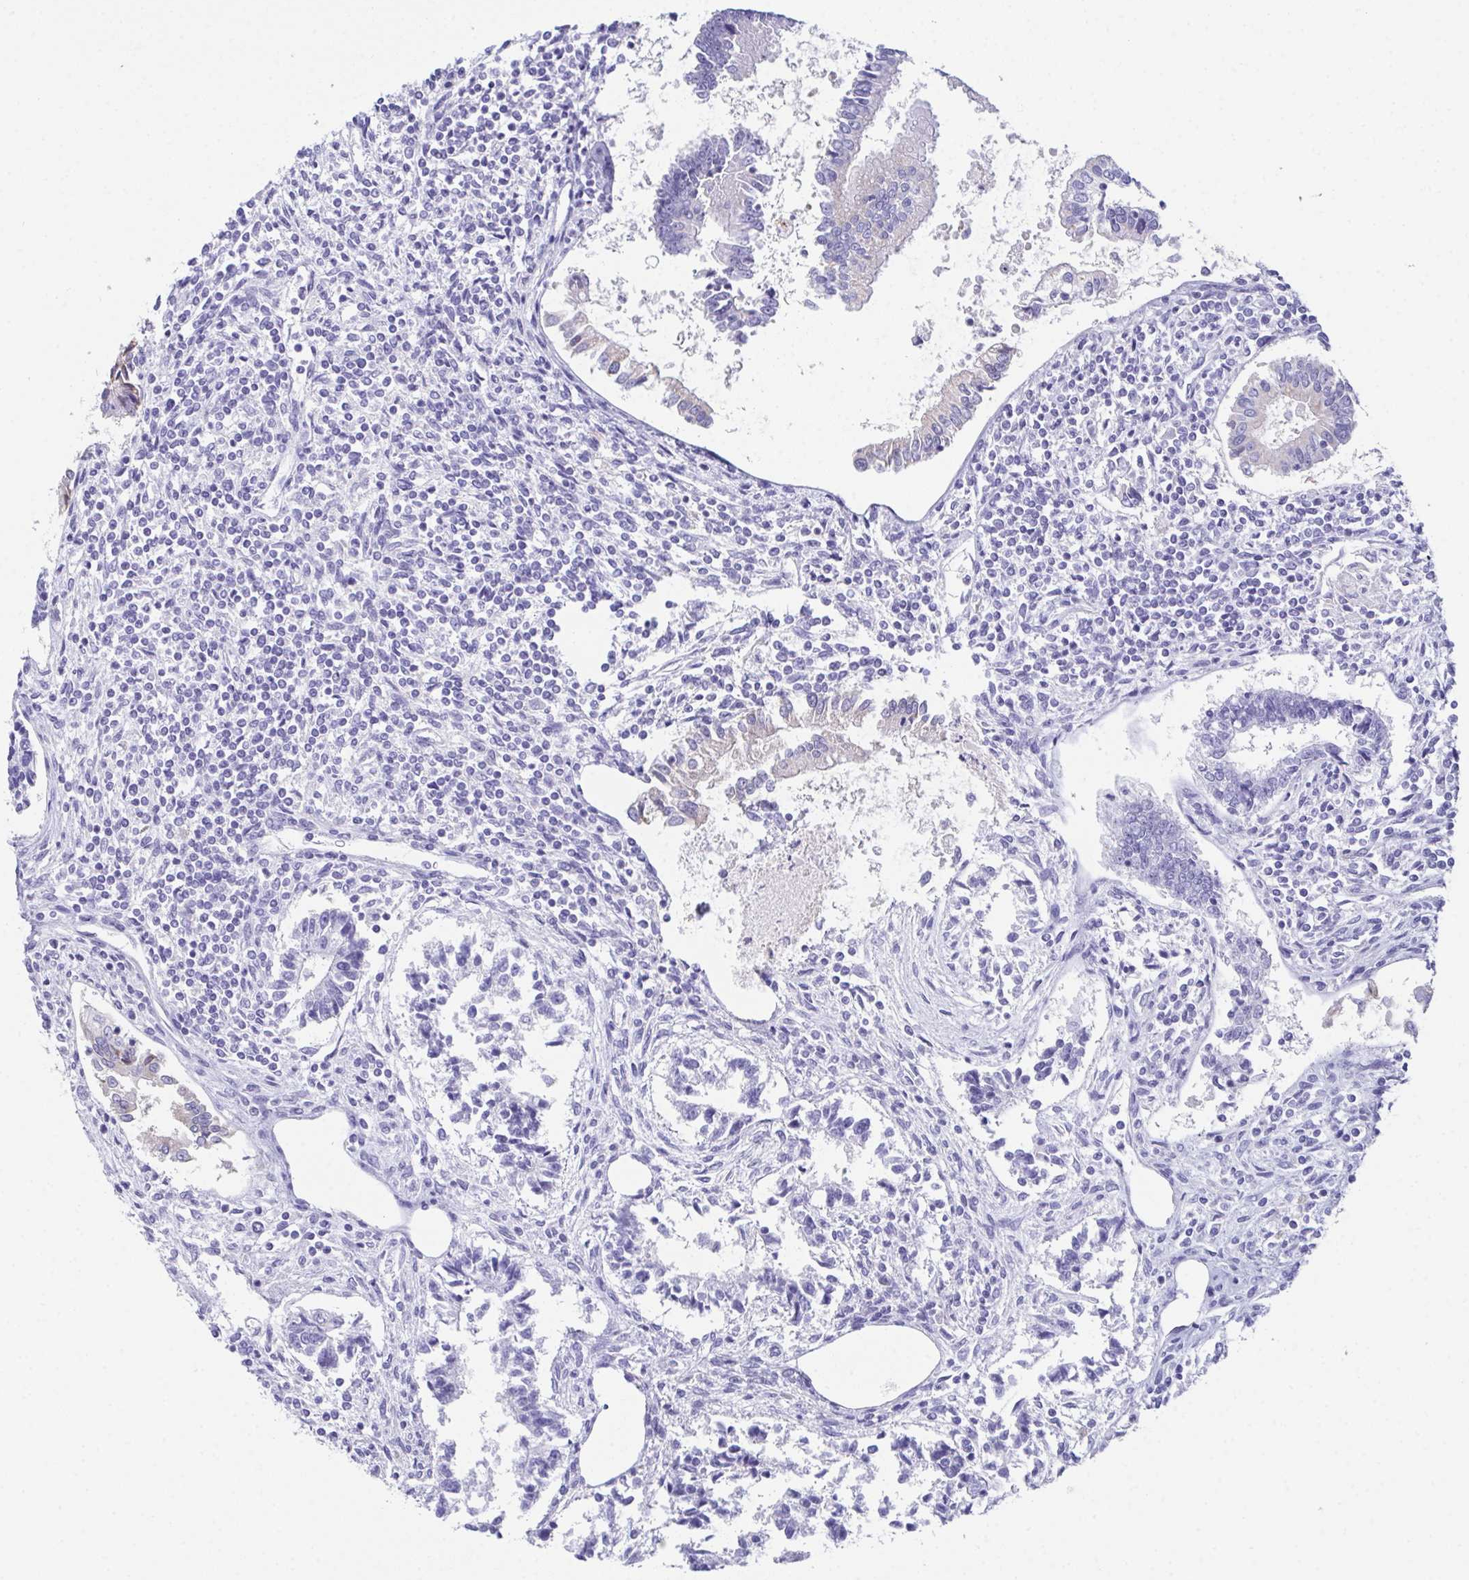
{"staining": {"intensity": "negative", "quantity": "none", "location": "none"}, "tissue": "testis cancer", "cell_type": "Tumor cells", "image_type": "cancer", "snomed": [{"axis": "morphology", "description": "Carcinoma, Embryonal, NOS"}, {"axis": "topography", "description": "Testis"}], "caption": "DAB immunohistochemical staining of testis cancer (embryonal carcinoma) shows no significant staining in tumor cells.", "gene": "TEX19", "patient": {"sex": "male", "age": 37}}